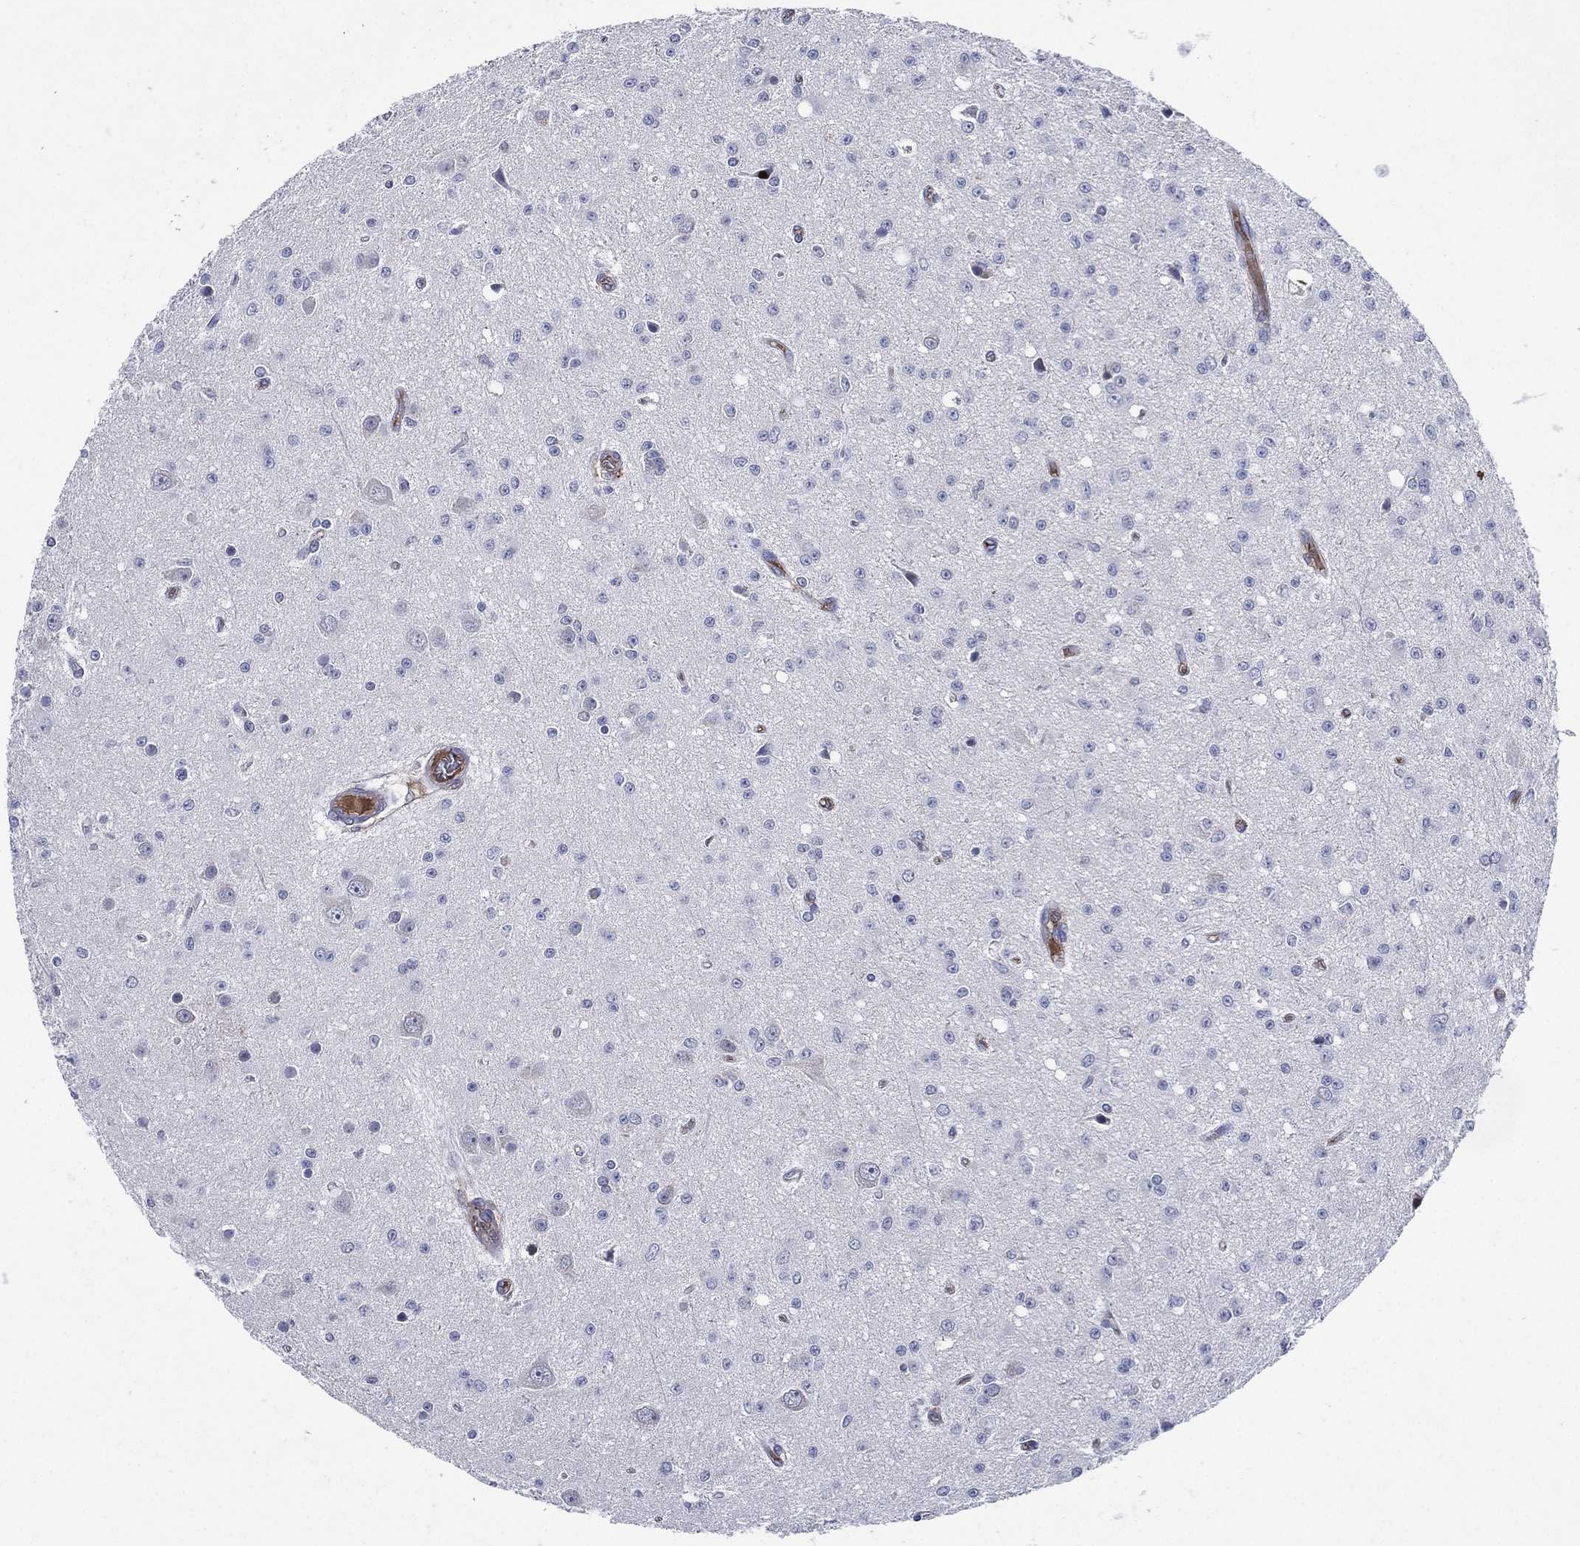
{"staining": {"intensity": "negative", "quantity": "none", "location": "none"}, "tissue": "glioma", "cell_type": "Tumor cells", "image_type": "cancer", "snomed": [{"axis": "morphology", "description": "Glioma, malignant, Low grade"}, {"axis": "topography", "description": "Brain"}], "caption": "Tumor cells are negative for brown protein staining in low-grade glioma (malignant).", "gene": "TMPRSS11D", "patient": {"sex": "female", "age": 45}}